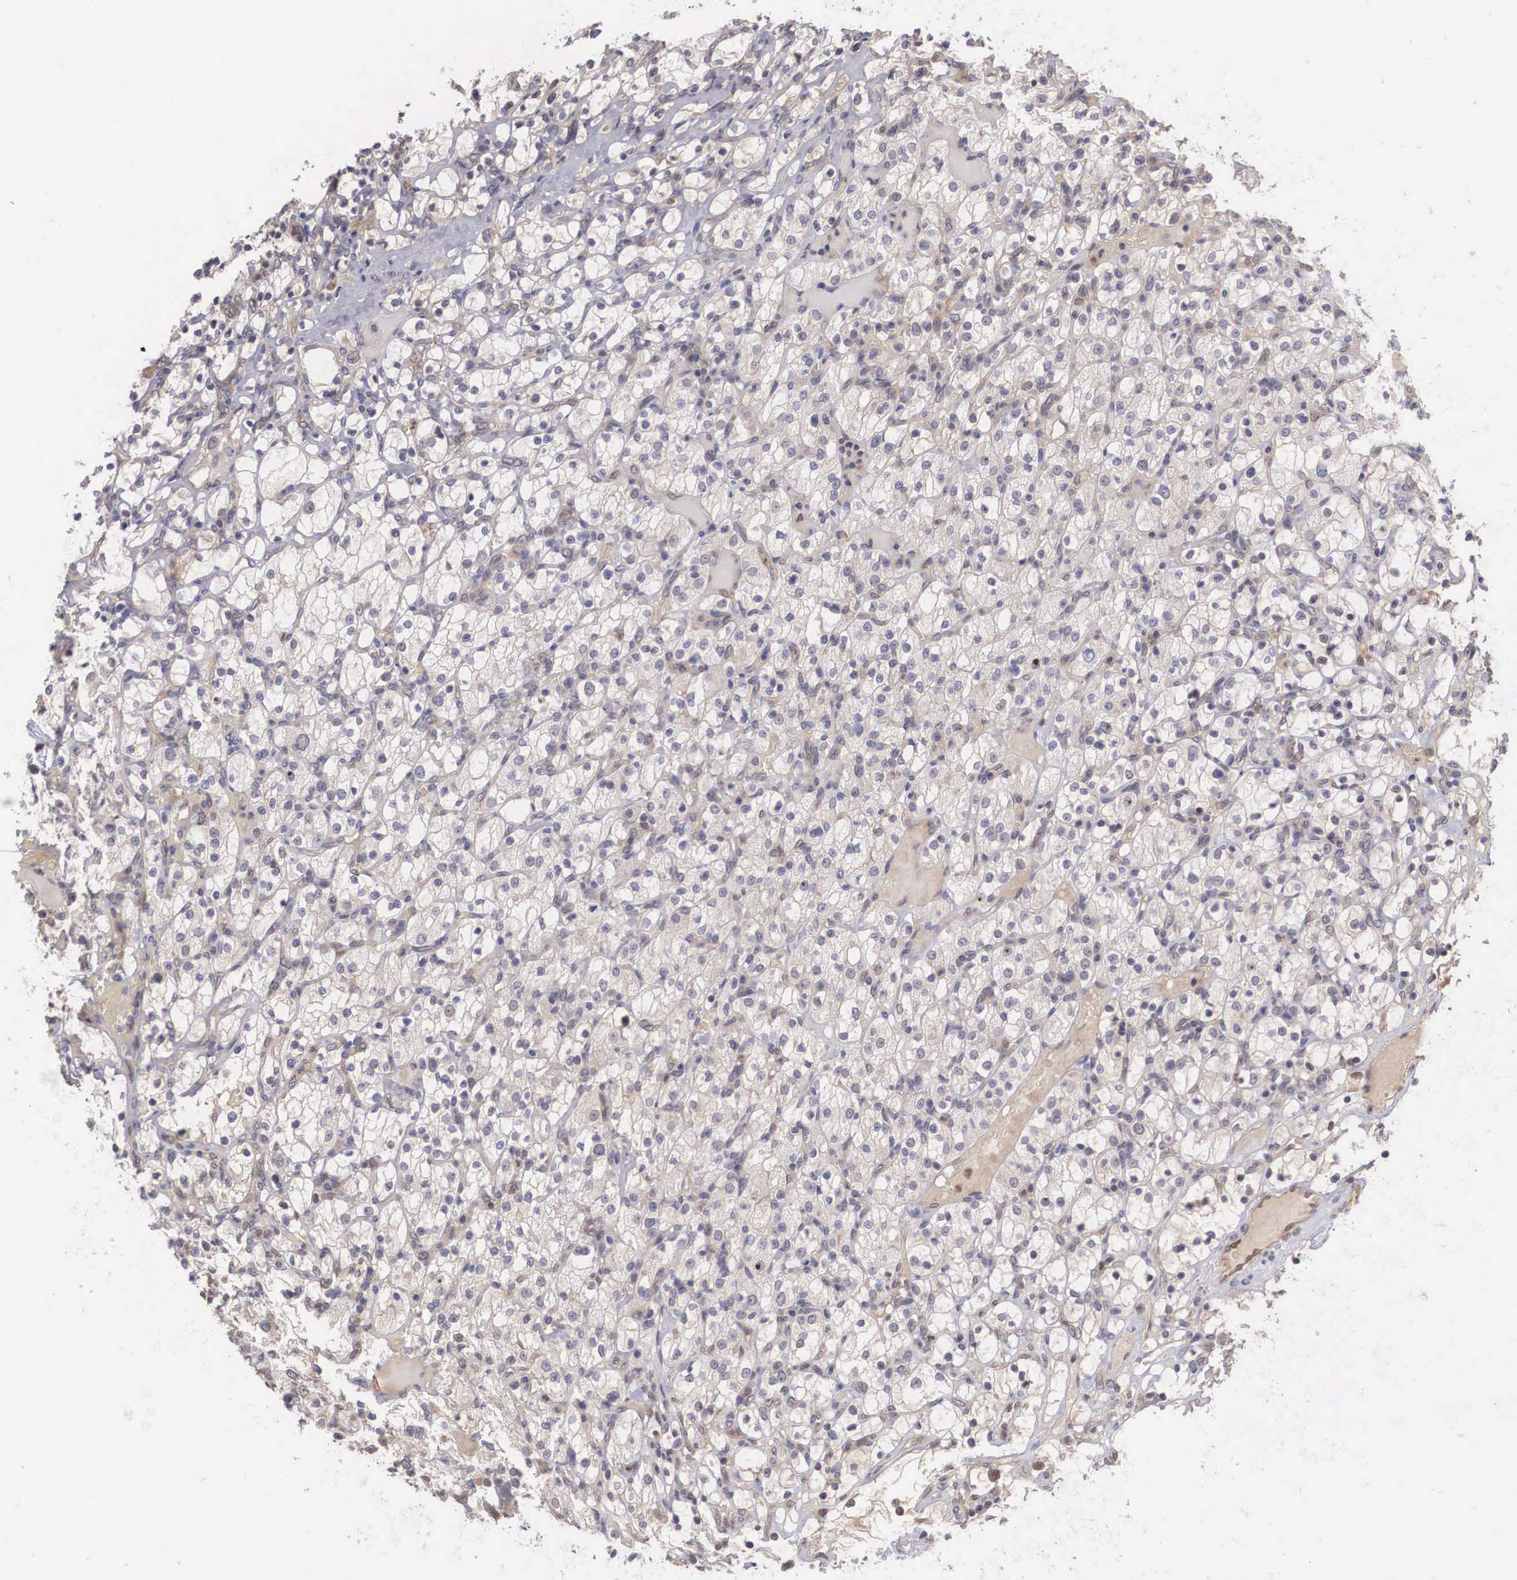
{"staining": {"intensity": "weak", "quantity": "25%-75%", "location": "cytoplasmic/membranous"}, "tissue": "renal cancer", "cell_type": "Tumor cells", "image_type": "cancer", "snomed": [{"axis": "morphology", "description": "Adenocarcinoma, NOS"}, {"axis": "topography", "description": "Kidney"}], "caption": "High-power microscopy captured an IHC photomicrograph of renal adenocarcinoma, revealing weak cytoplasmic/membranous positivity in about 25%-75% of tumor cells.", "gene": "DNAJB7", "patient": {"sex": "female", "age": 83}}